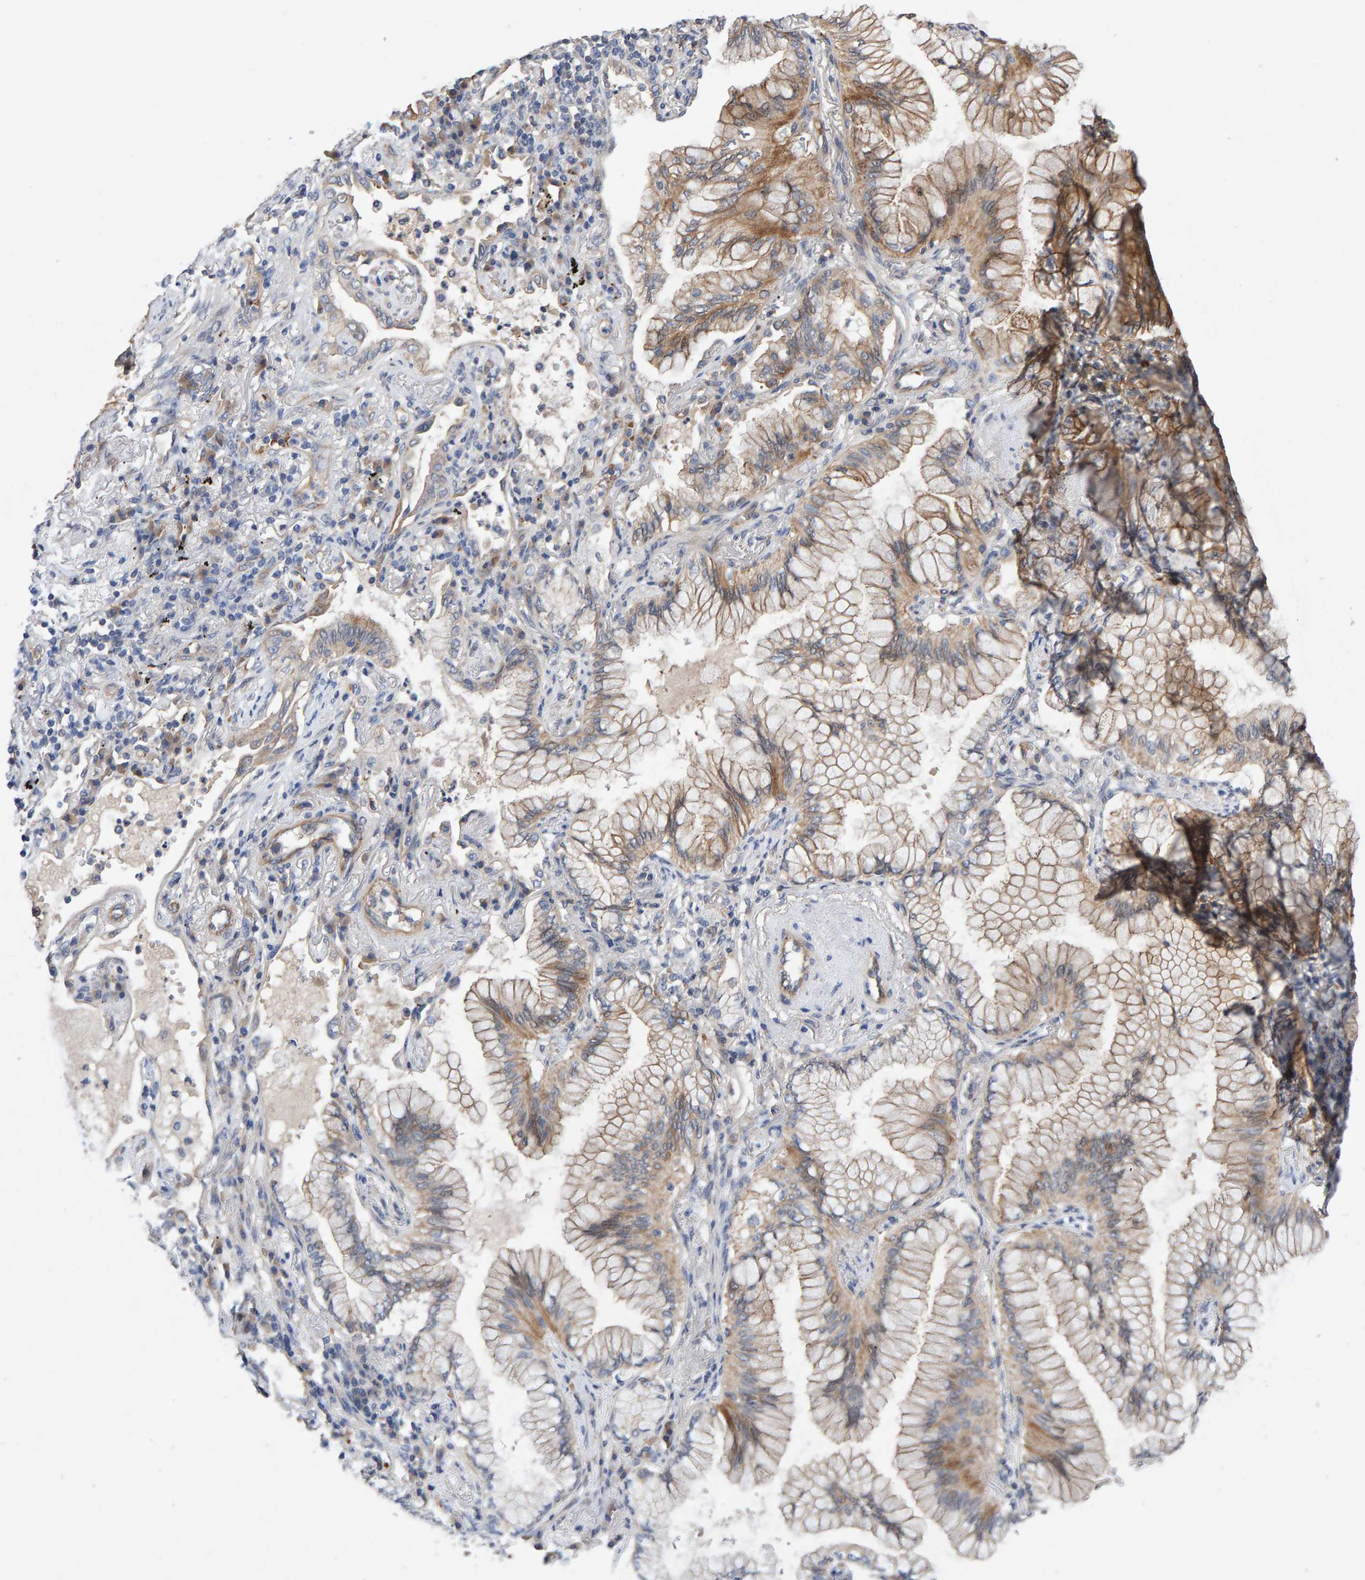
{"staining": {"intensity": "weak", "quantity": "<25%", "location": "cytoplasmic/membranous"}, "tissue": "lung cancer", "cell_type": "Tumor cells", "image_type": "cancer", "snomed": [{"axis": "morphology", "description": "Adenocarcinoma, NOS"}, {"axis": "topography", "description": "Lung"}], "caption": "Immunohistochemistry (IHC) micrograph of human lung cancer (adenocarcinoma) stained for a protein (brown), which exhibits no expression in tumor cells.", "gene": "EFR3A", "patient": {"sex": "female", "age": 70}}